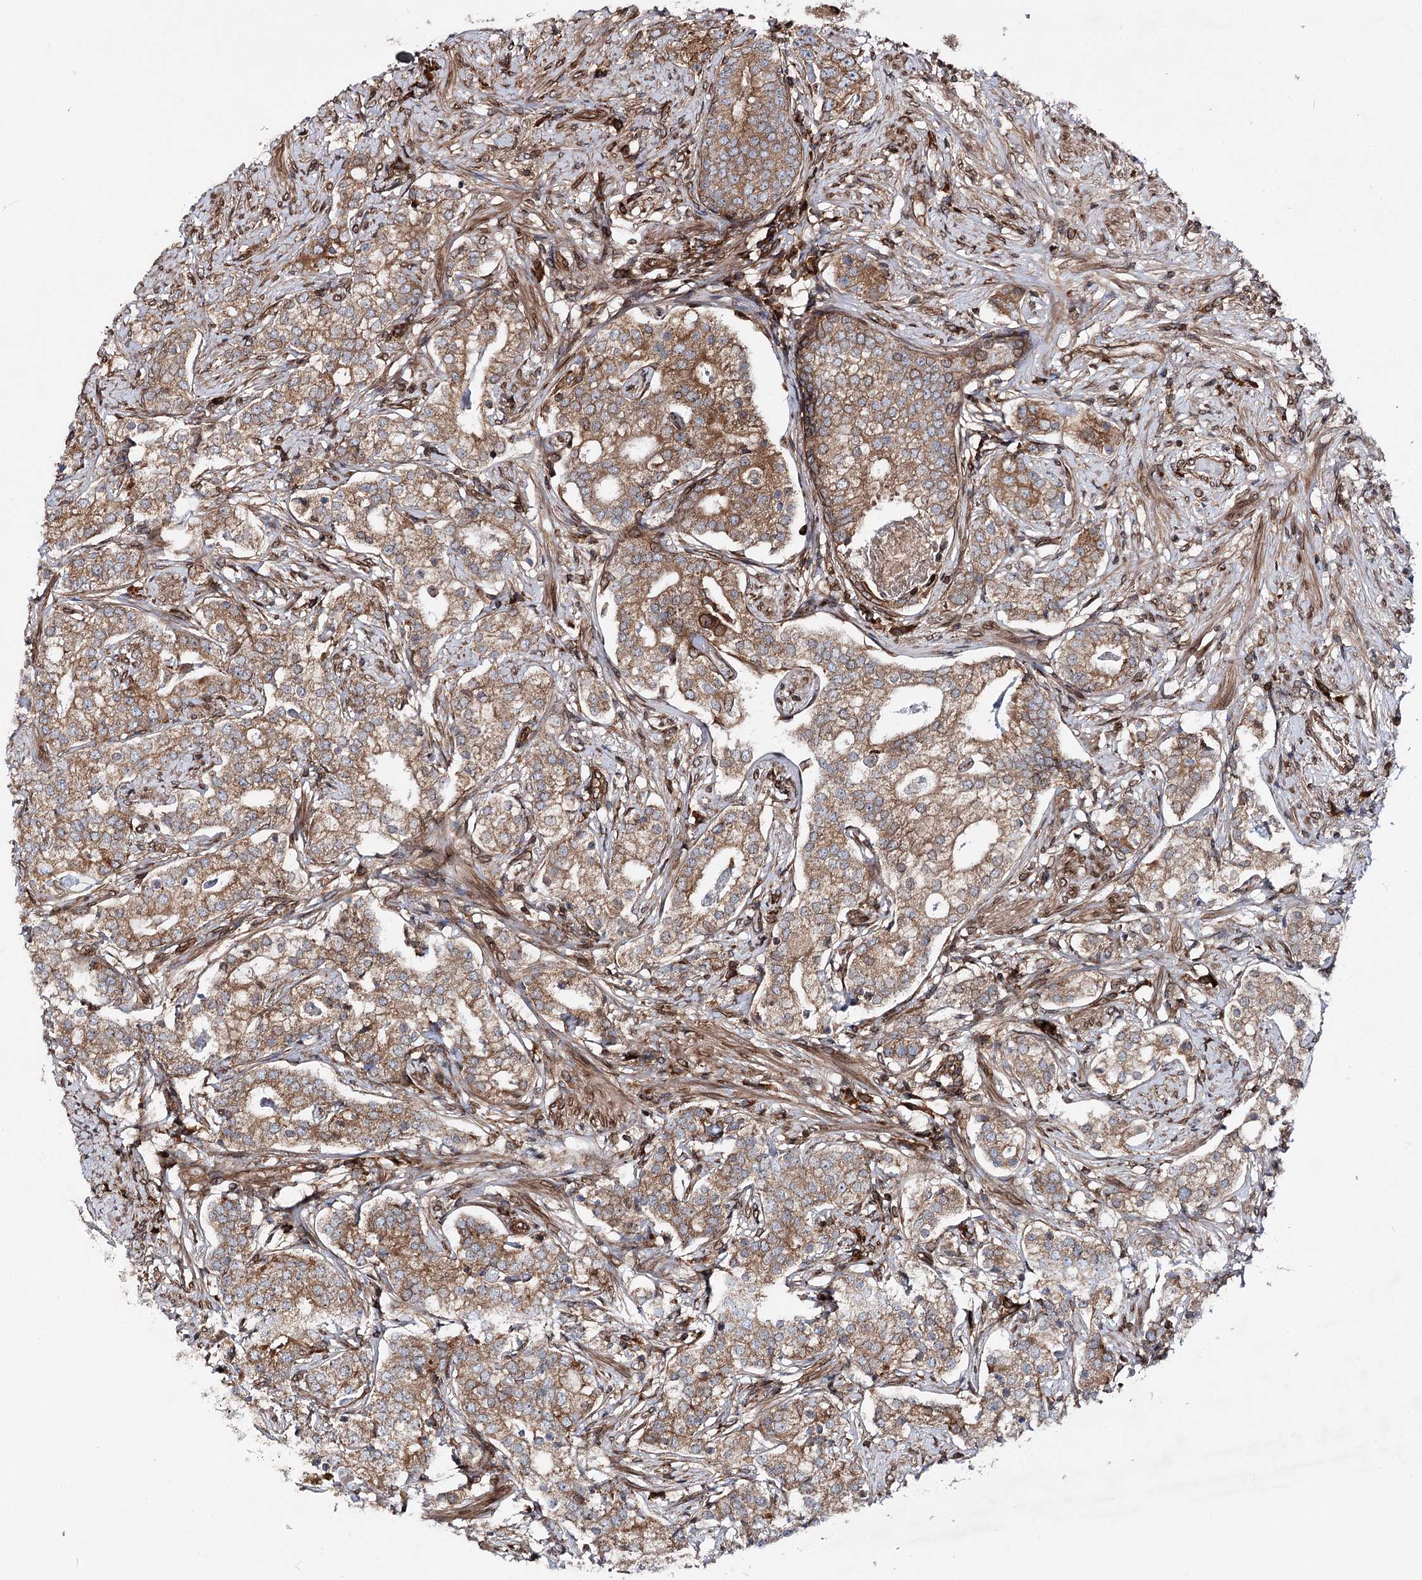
{"staining": {"intensity": "moderate", "quantity": ">75%", "location": "cytoplasmic/membranous"}, "tissue": "prostate cancer", "cell_type": "Tumor cells", "image_type": "cancer", "snomed": [{"axis": "morphology", "description": "Adenocarcinoma, High grade"}, {"axis": "topography", "description": "Prostate"}], "caption": "Moderate cytoplasmic/membranous positivity for a protein is appreciated in about >75% of tumor cells of prostate adenocarcinoma (high-grade) using immunohistochemistry (IHC).", "gene": "FGFR1OP2", "patient": {"sex": "male", "age": 69}}